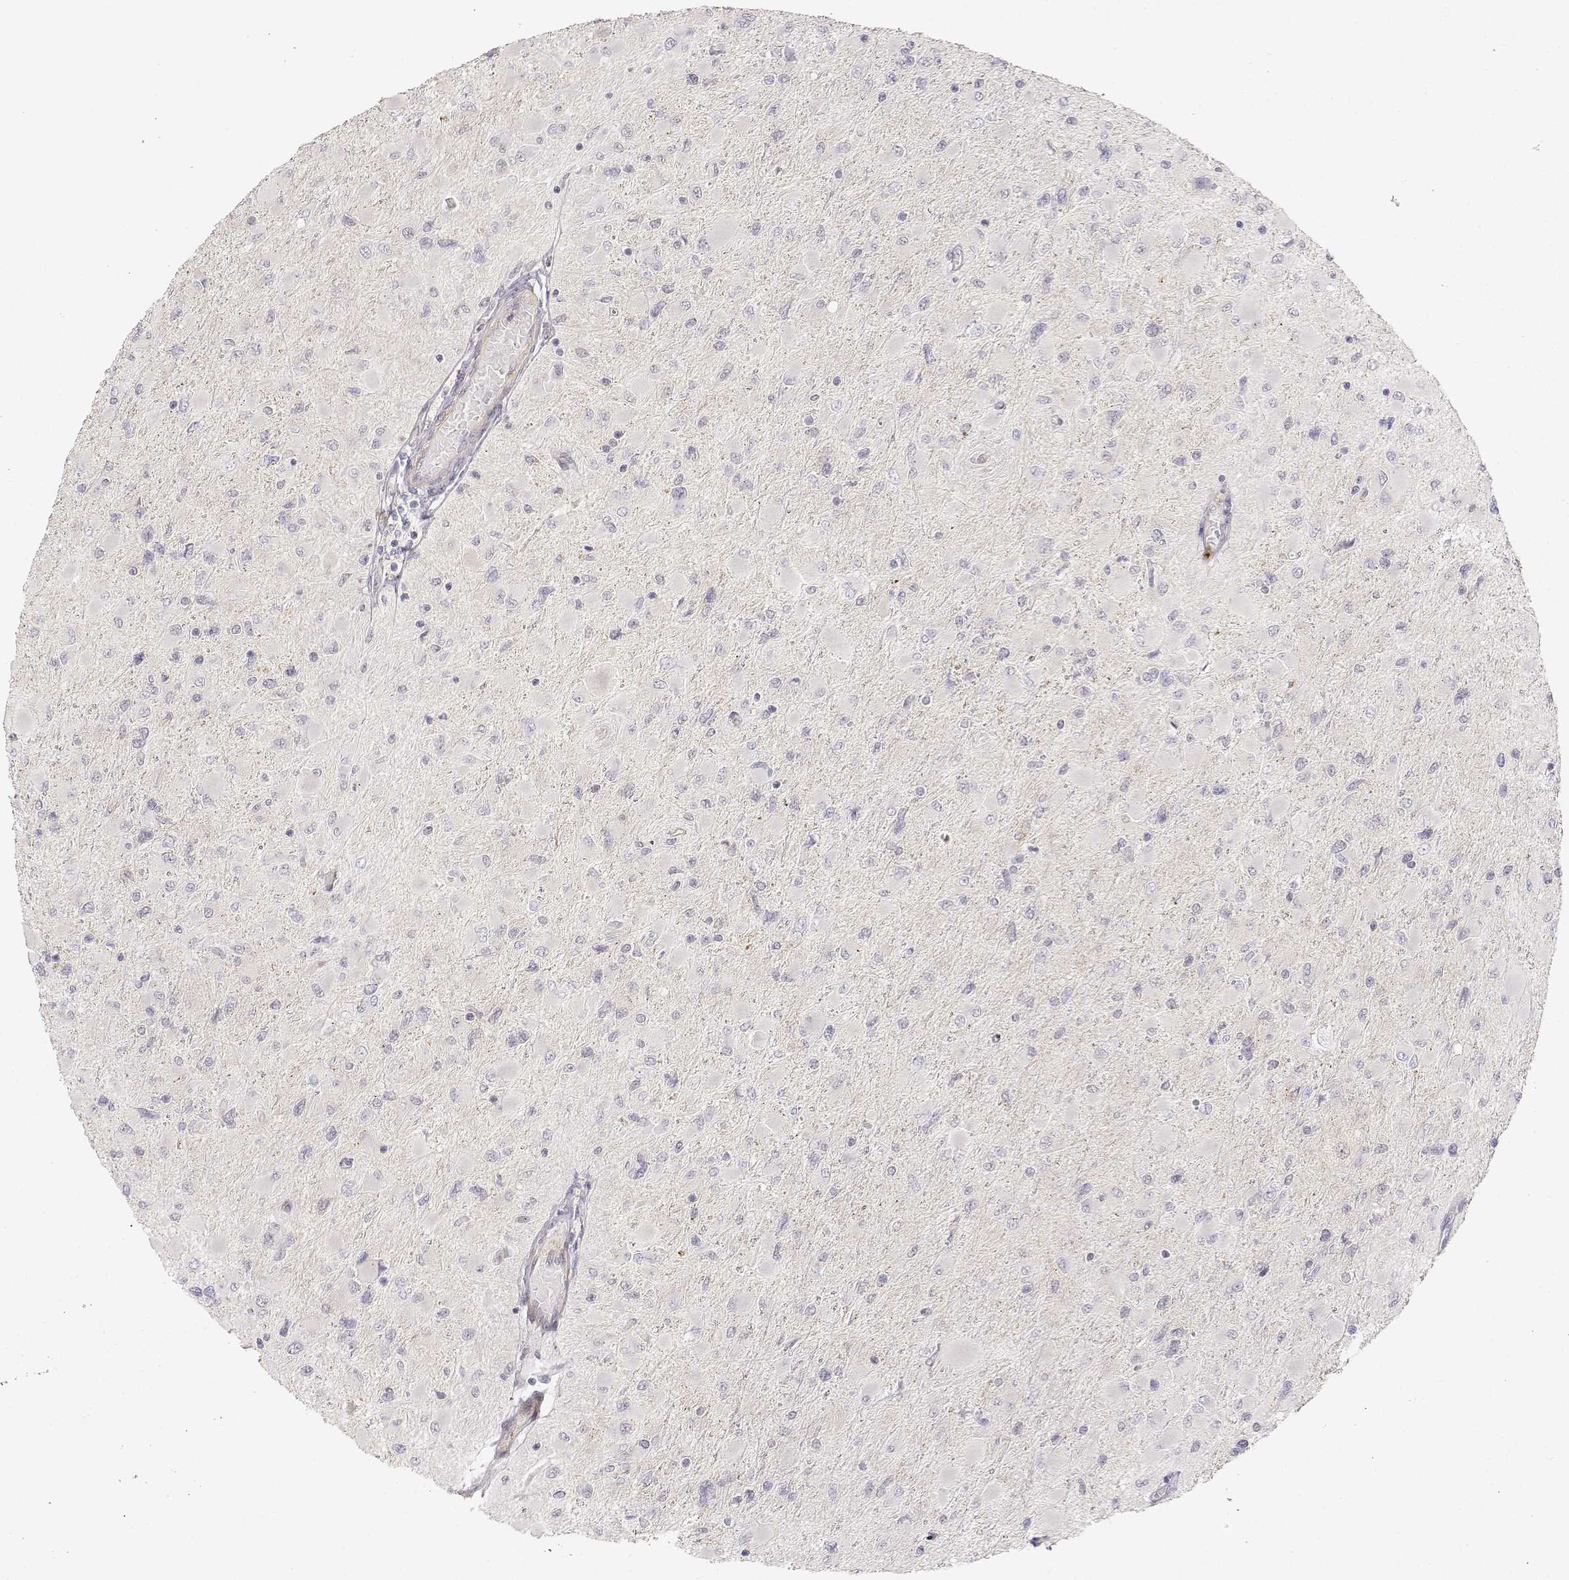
{"staining": {"intensity": "negative", "quantity": "none", "location": "none"}, "tissue": "glioma", "cell_type": "Tumor cells", "image_type": "cancer", "snomed": [{"axis": "morphology", "description": "Glioma, malignant, High grade"}, {"axis": "topography", "description": "Cerebral cortex"}], "caption": "Glioma stained for a protein using immunohistochemistry (IHC) demonstrates no positivity tumor cells.", "gene": "EAF2", "patient": {"sex": "female", "age": 36}}